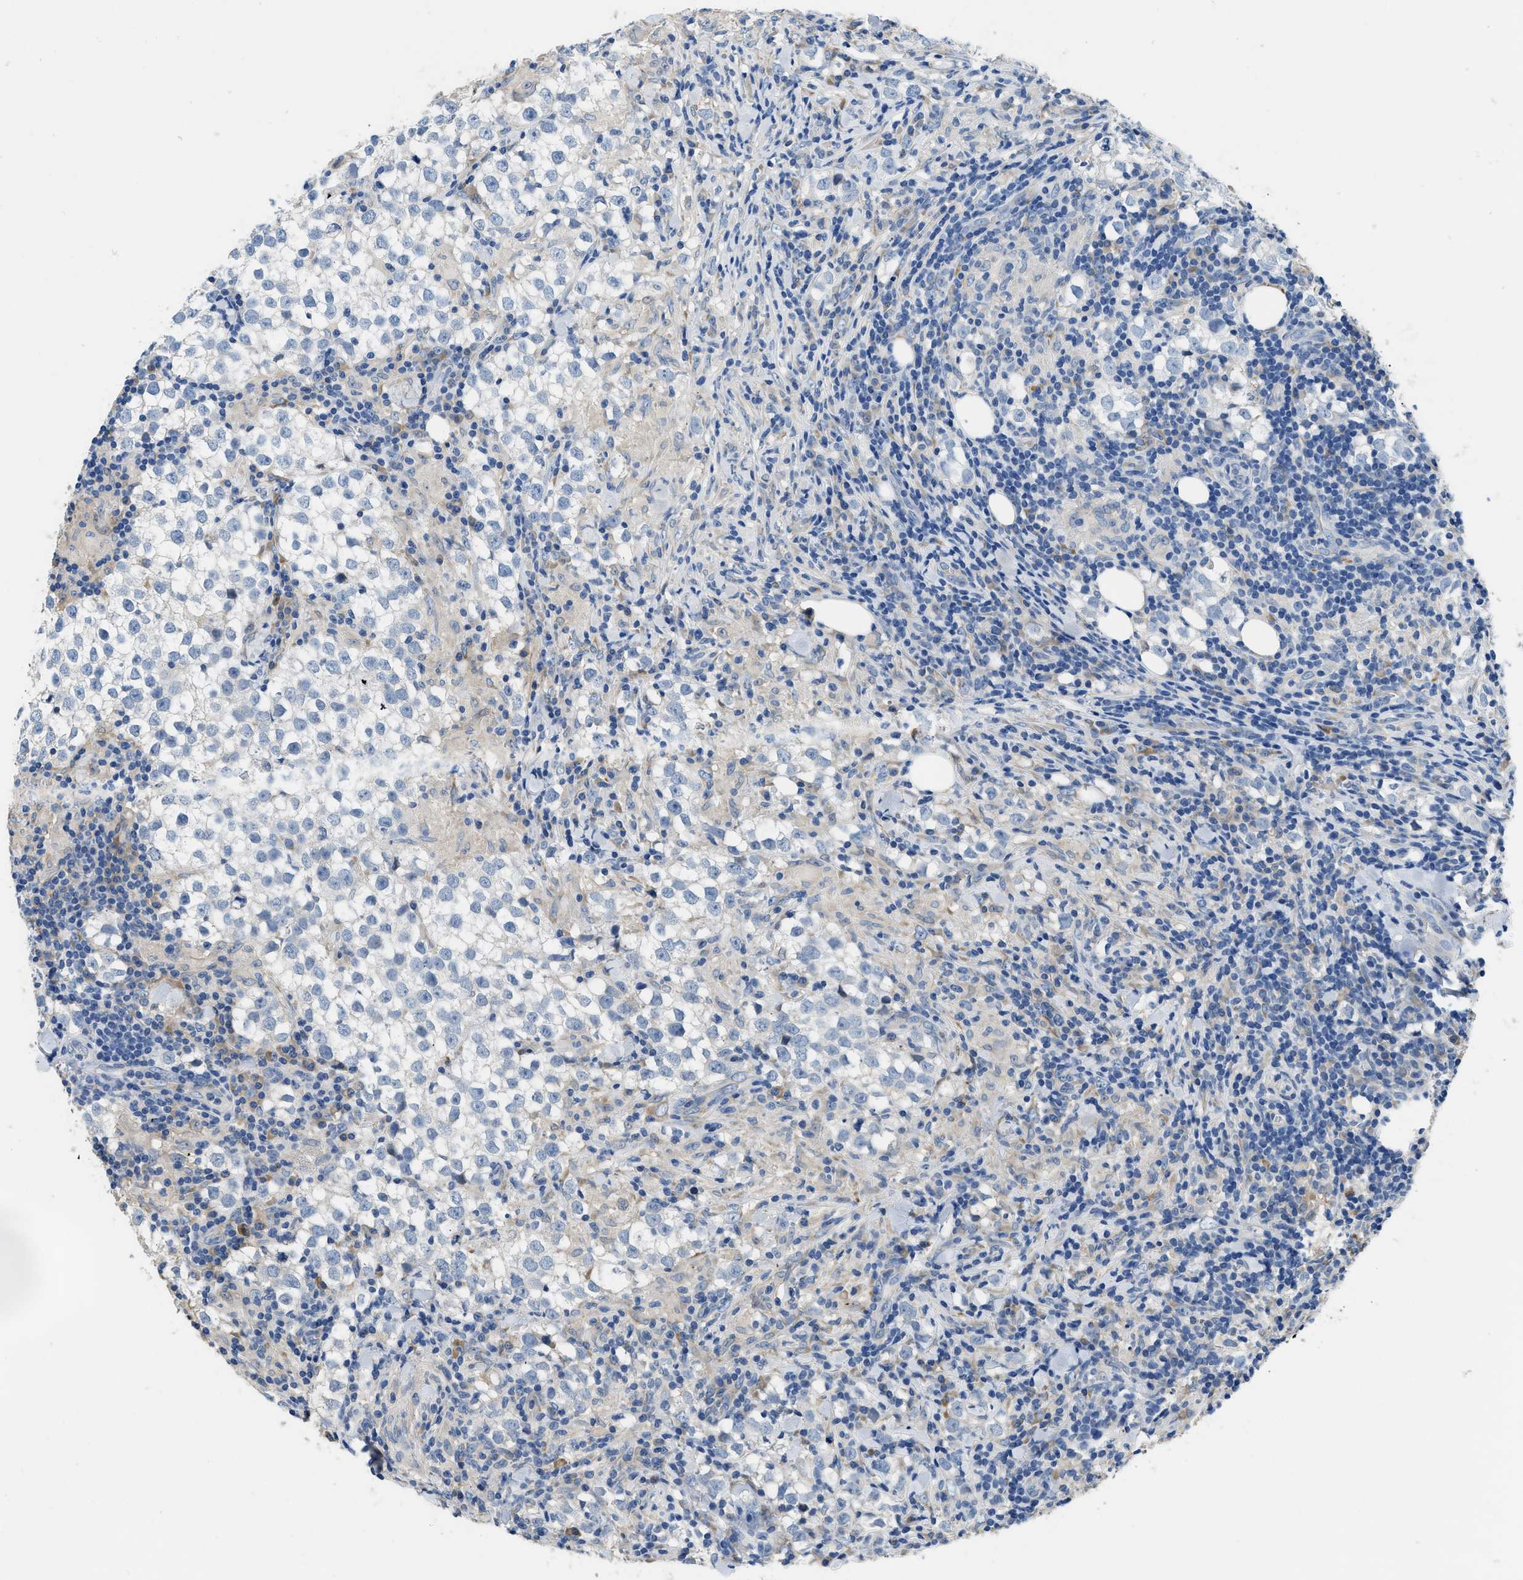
{"staining": {"intensity": "negative", "quantity": "none", "location": "none"}, "tissue": "testis cancer", "cell_type": "Tumor cells", "image_type": "cancer", "snomed": [{"axis": "morphology", "description": "Seminoma, NOS"}, {"axis": "morphology", "description": "Carcinoma, Embryonal, NOS"}, {"axis": "topography", "description": "Testis"}], "caption": "High power microscopy photomicrograph of an IHC image of embryonal carcinoma (testis), revealing no significant expression in tumor cells.", "gene": "C1S", "patient": {"sex": "male", "age": 36}}